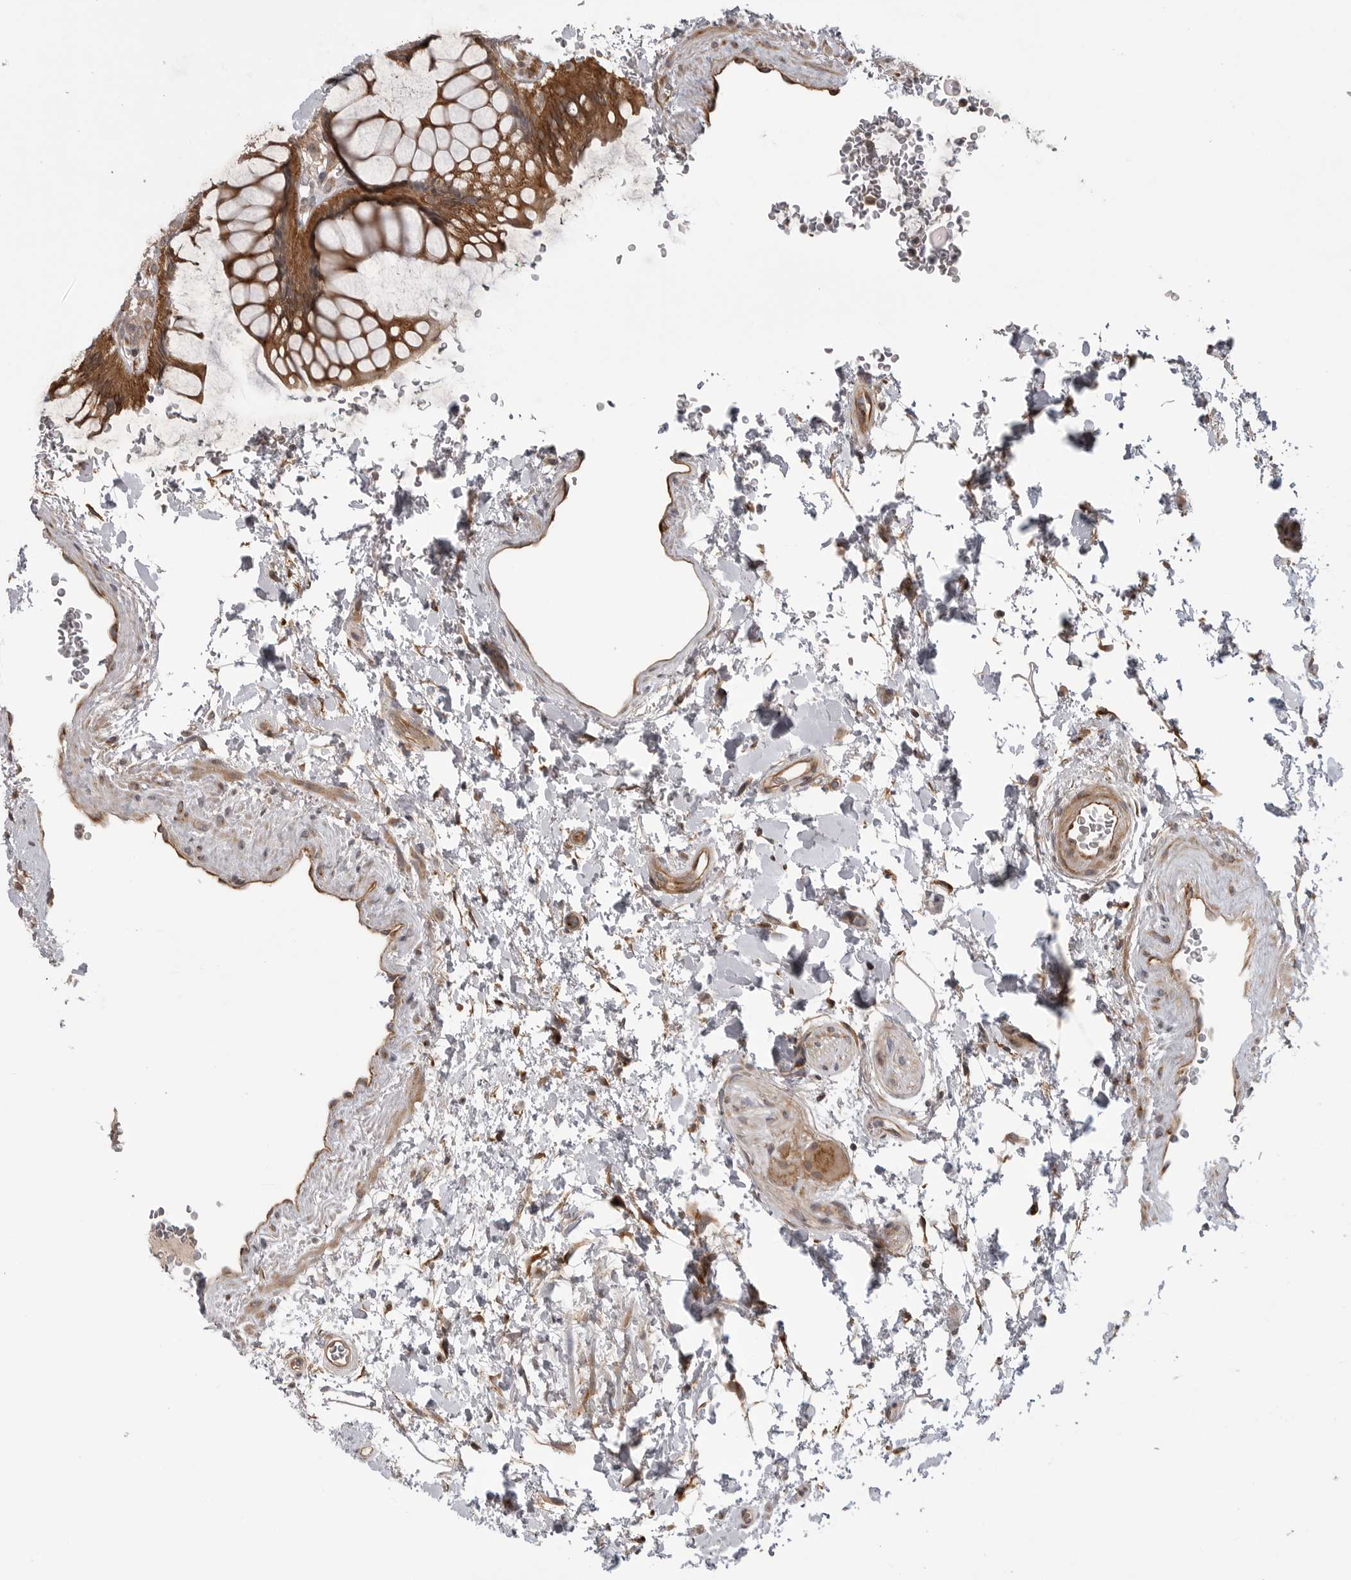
{"staining": {"intensity": "moderate", "quantity": ">75%", "location": "cytoplasmic/membranous"}, "tissue": "rectum", "cell_type": "Glandular cells", "image_type": "normal", "snomed": [{"axis": "morphology", "description": "Normal tissue, NOS"}, {"axis": "topography", "description": "Rectum"}], "caption": "Immunohistochemistry (DAB) staining of normal rectum demonstrates moderate cytoplasmic/membranous protein positivity in about >75% of glandular cells.", "gene": "LRRC45", "patient": {"sex": "male", "age": 51}}